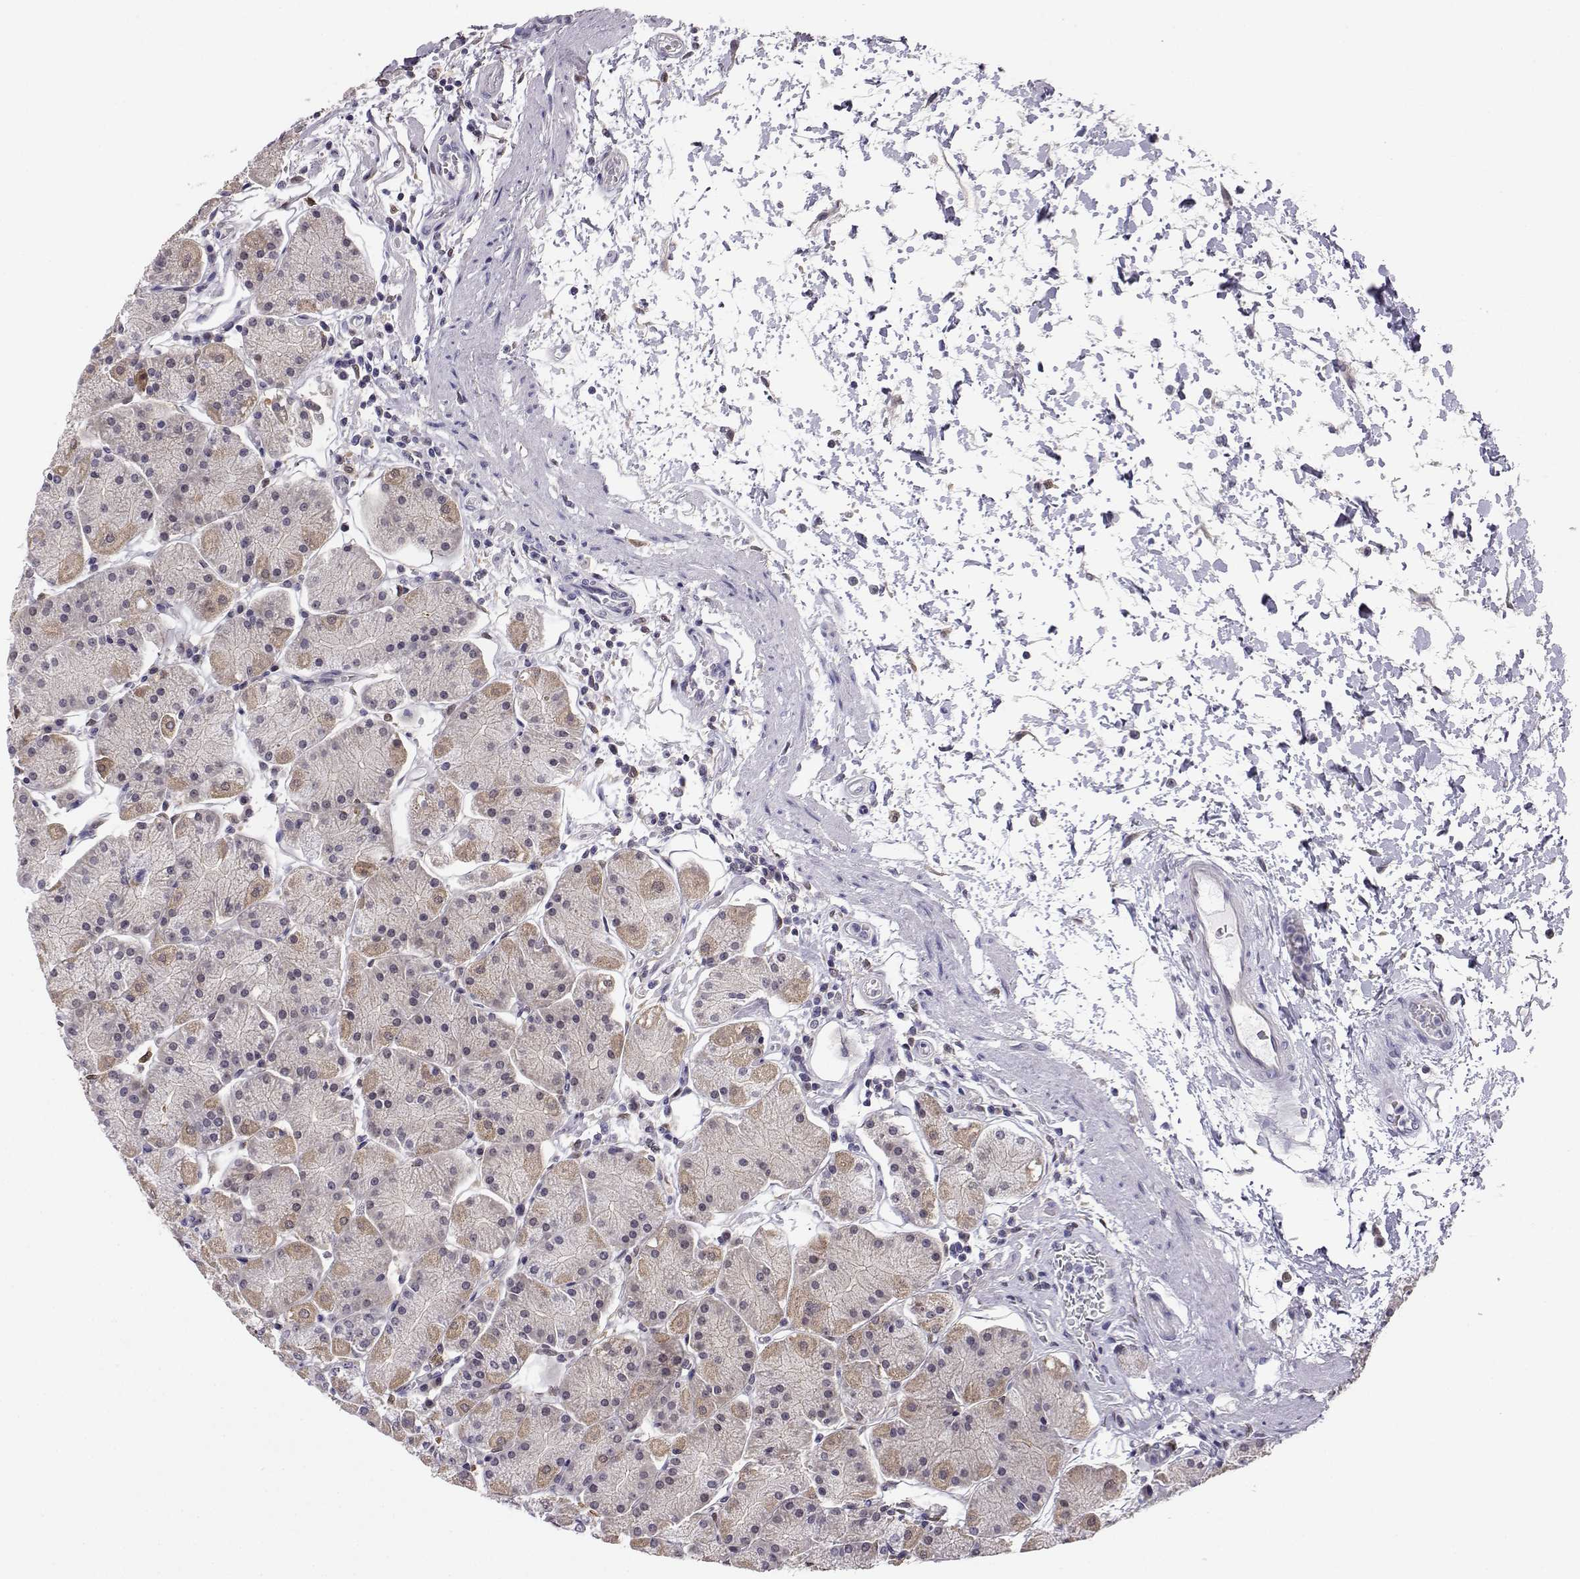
{"staining": {"intensity": "weak", "quantity": "<25%", "location": "cytoplasmic/membranous"}, "tissue": "stomach", "cell_type": "Glandular cells", "image_type": "normal", "snomed": [{"axis": "morphology", "description": "Normal tissue, NOS"}, {"axis": "topography", "description": "Stomach"}], "caption": "Immunohistochemistry (IHC) of normal human stomach reveals no staining in glandular cells. (Brightfield microscopy of DAB immunohistochemistry at high magnification).", "gene": "AKR1B1", "patient": {"sex": "male", "age": 54}}